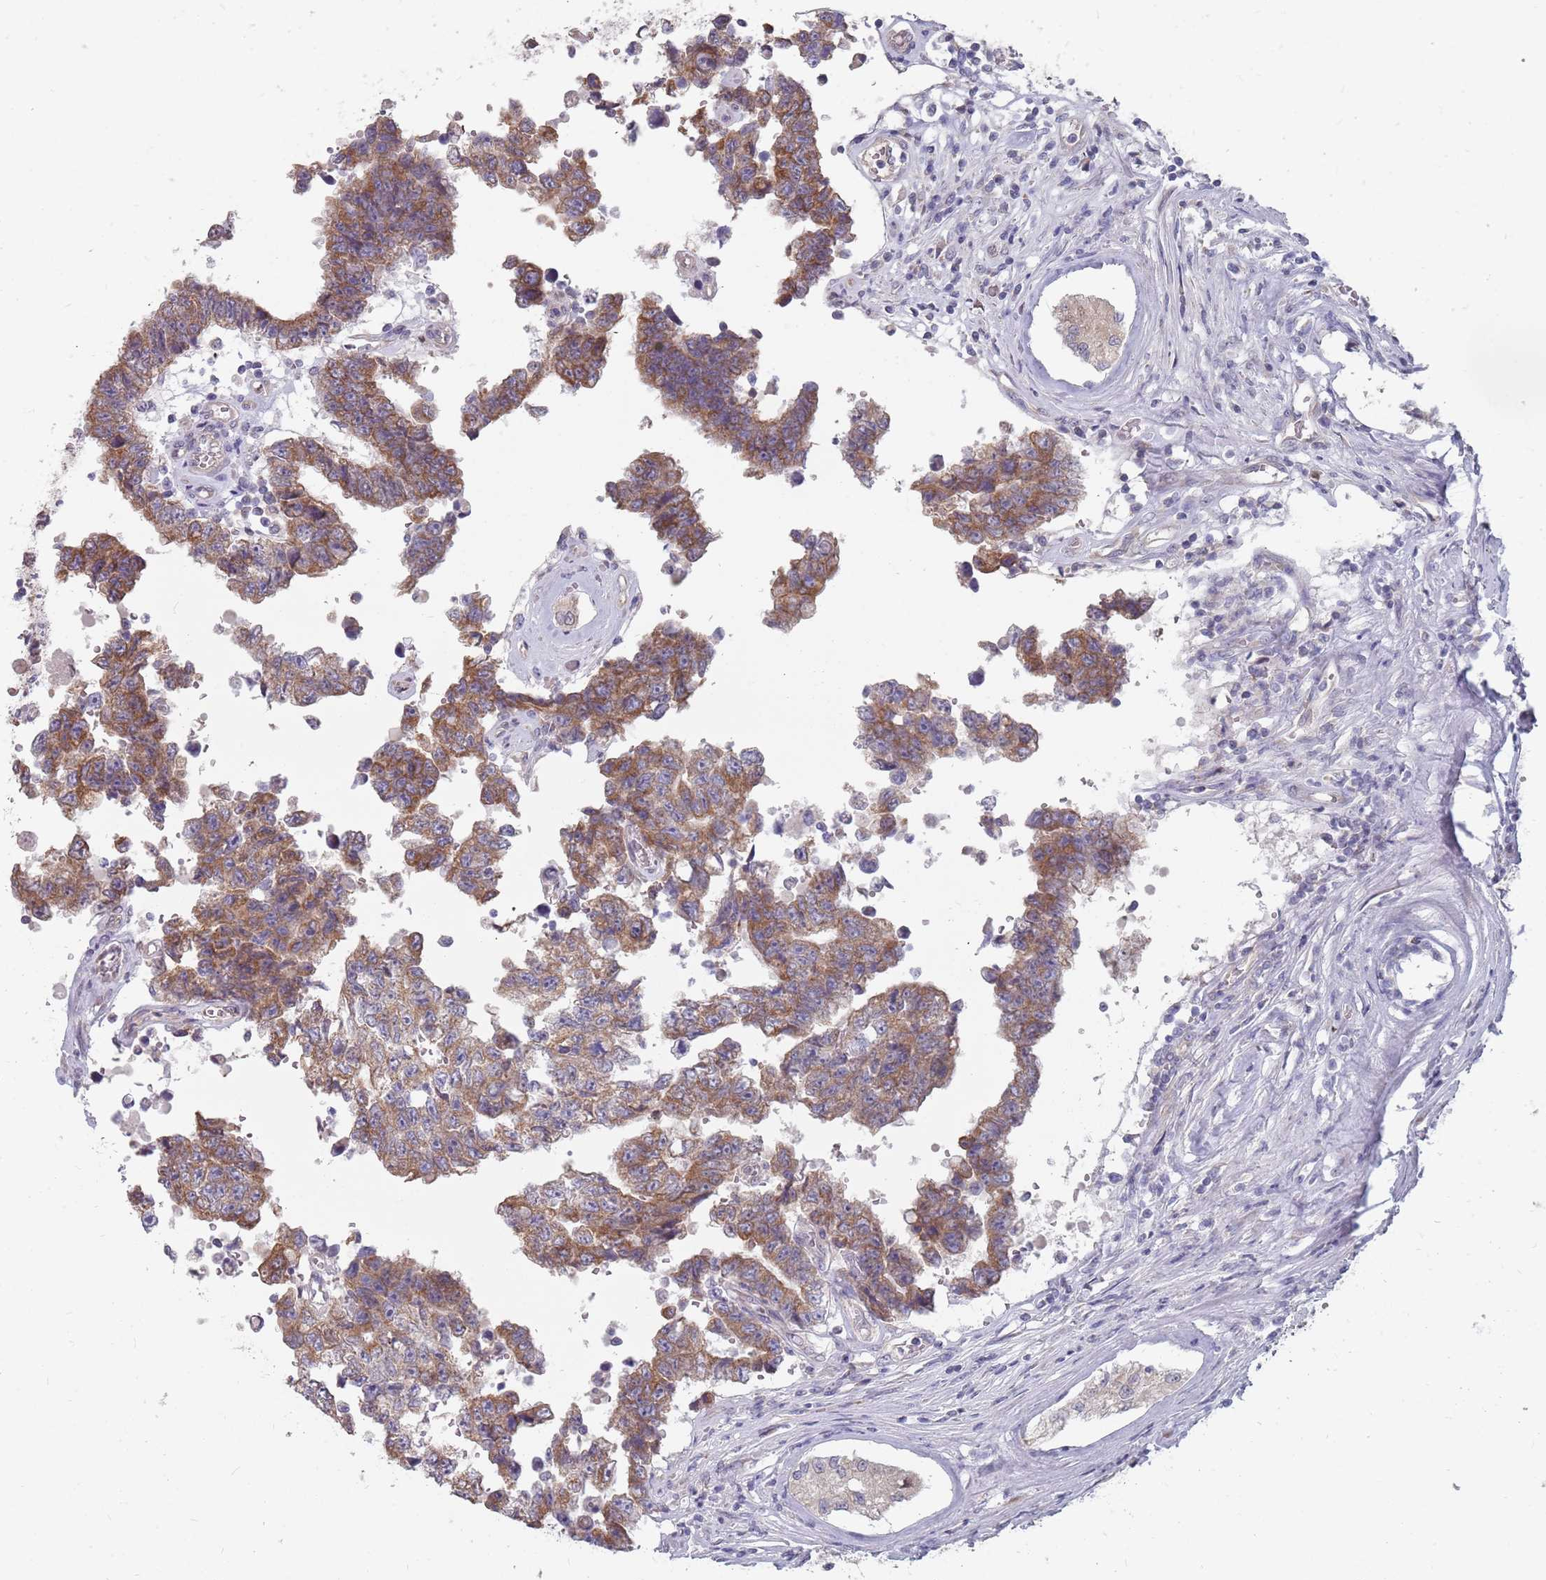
{"staining": {"intensity": "moderate", "quantity": ">75%", "location": "cytoplasmic/membranous"}, "tissue": "testis cancer", "cell_type": "Tumor cells", "image_type": "cancer", "snomed": [{"axis": "morphology", "description": "Normal tissue, NOS"}, {"axis": "morphology", "description": "Carcinoma, Embryonal, NOS"}, {"axis": "topography", "description": "Testis"}, {"axis": "topography", "description": "Epididymis"}], "caption": "Protein expression analysis of embryonal carcinoma (testis) demonstrates moderate cytoplasmic/membranous expression in about >75% of tumor cells. (DAB = brown stain, brightfield microscopy at high magnification).", "gene": "CMTR2", "patient": {"sex": "male", "age": 25}}